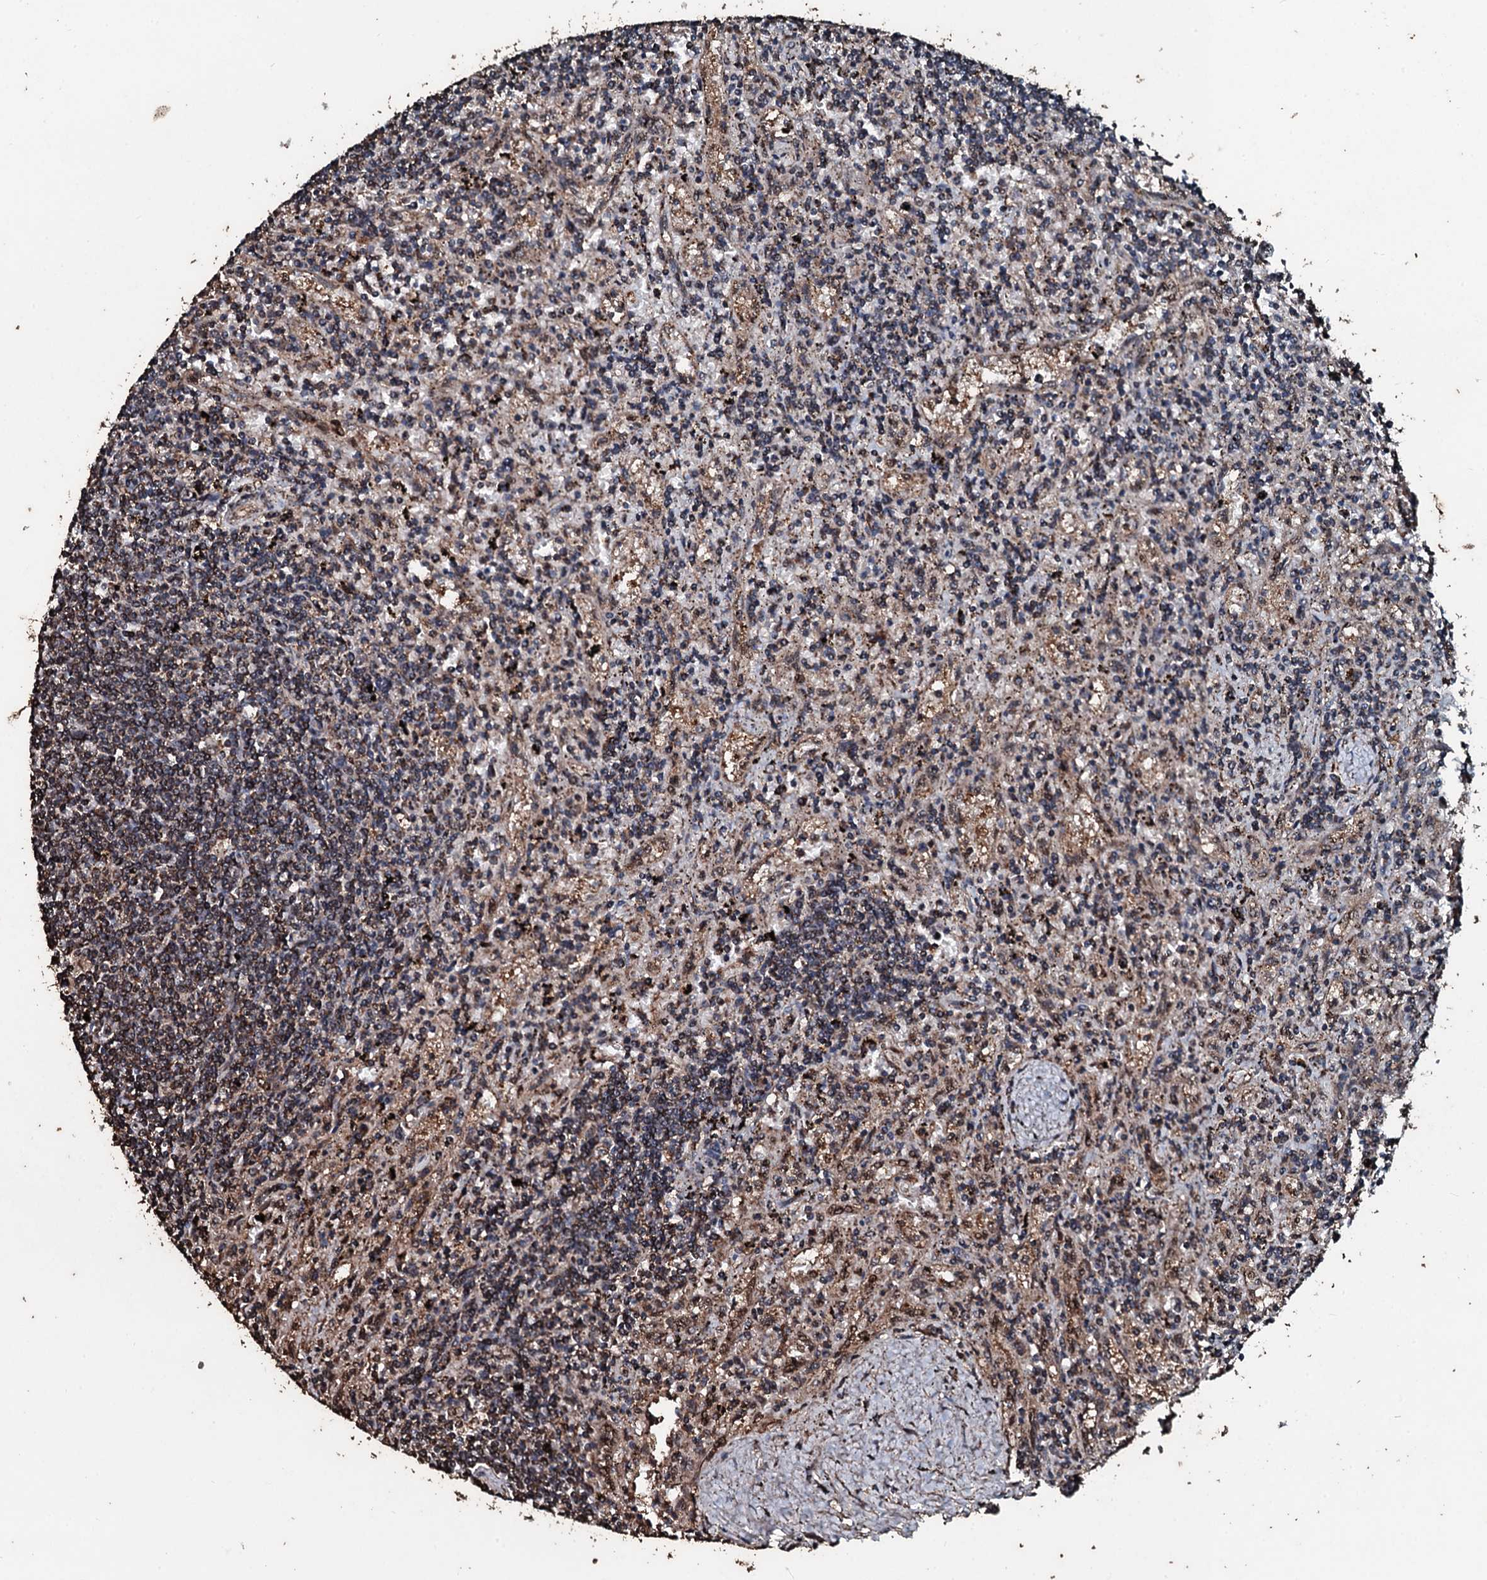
{"staining": {"intensity": "weak", "quantity": "25%-75%", "location": "nuclear"}, "tissue": "lymphoma", "cell_type": "Tumor cells", "image_type": "cancer", "snomed": [{"axis": "morphology", "description": "Malignant lymphoma, non-Hodgkin's type, Low grade"}, {"axis": "topography", "description": "Spleen"}], "caption": "Brown immunohistochemical staining in human malignant lymphoma, non-Hodgkin's type (low-grade) shows weak nuclear staining in approximately 25%-75% of tumor cells.", "gene": "FAAP24", "patient": {"sex": "male", "age": 76}}